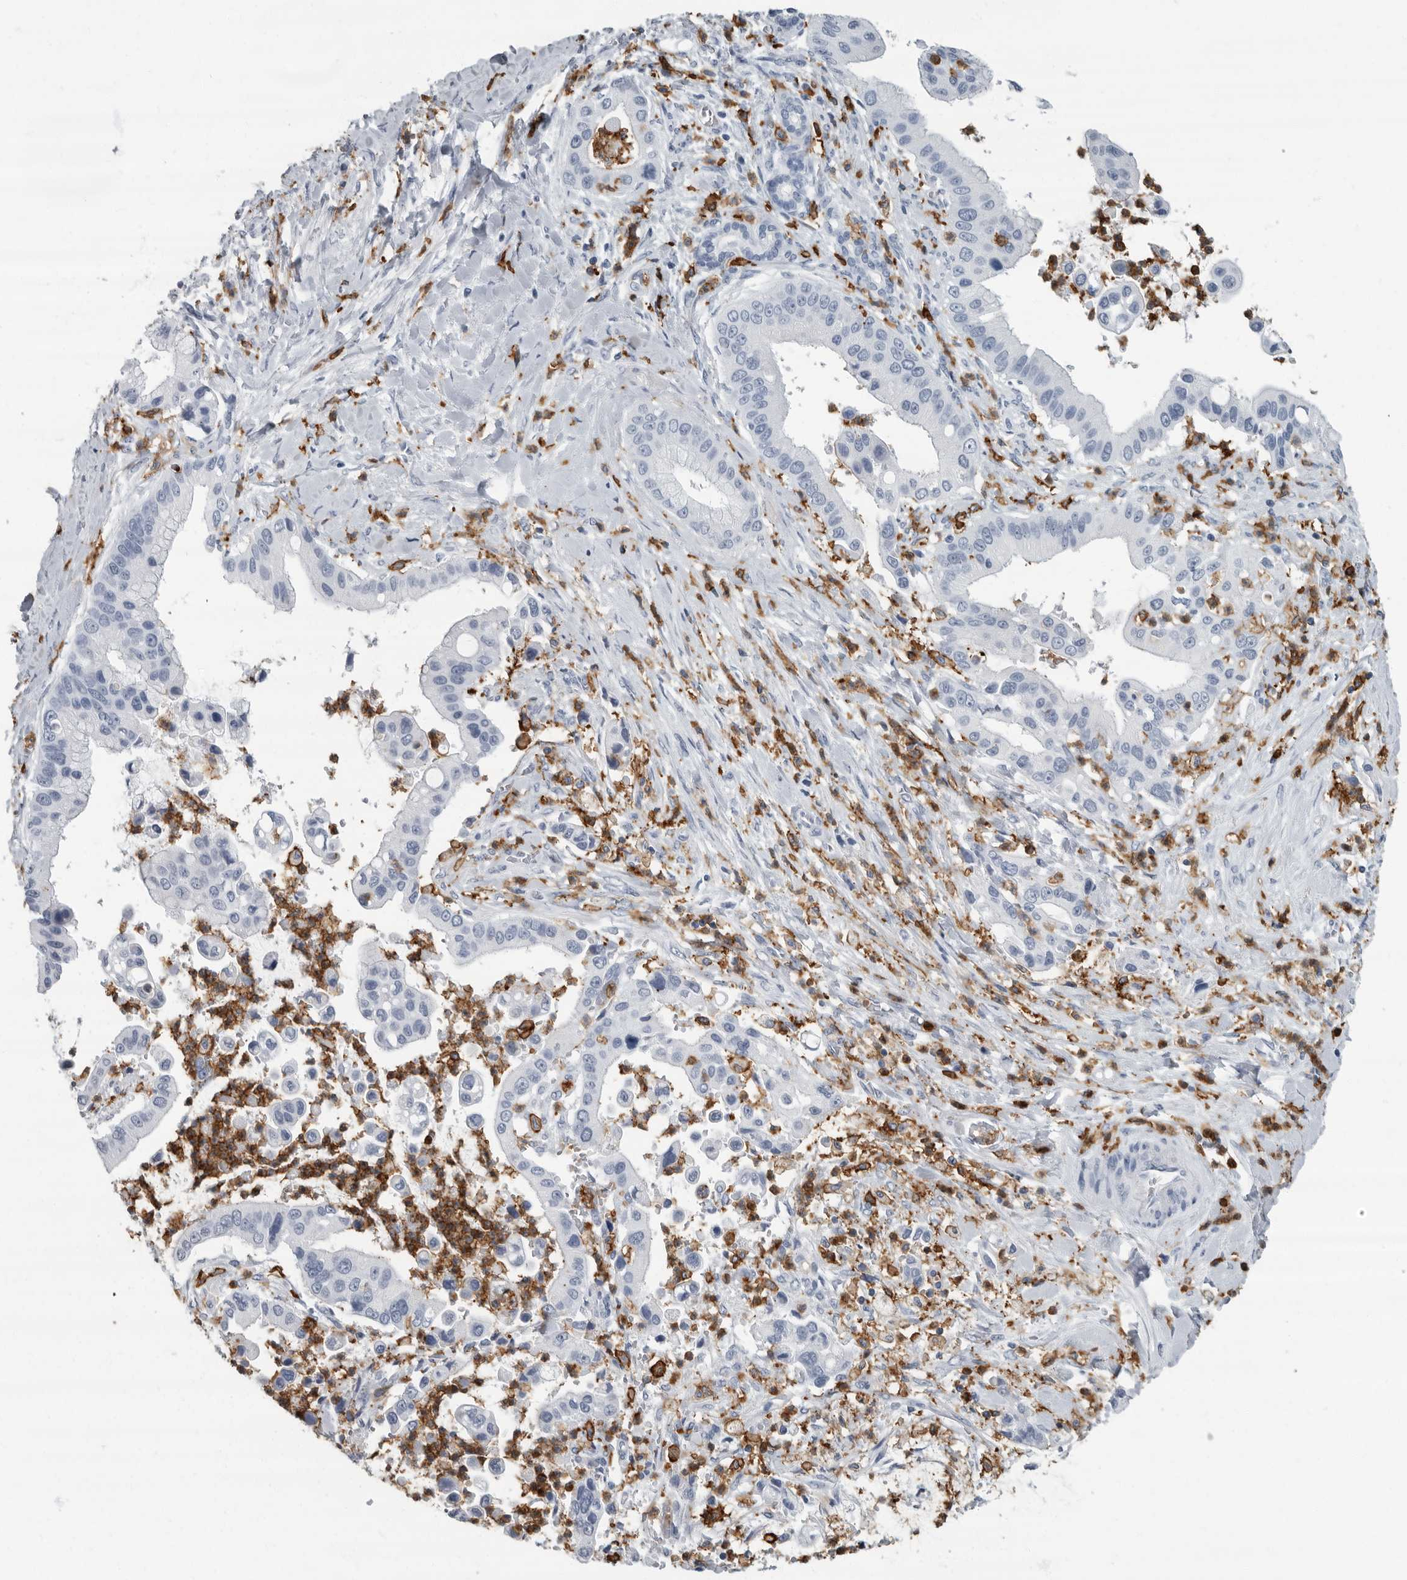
{"staining": {"intensity": "negative", "quantity": "none", "location": "none"}, "tissue": "liver cancer", "cell_type": "Tumor cells", "image_type": "cancer", "snomed": [{"axis": "morphology", "description": "Cholangiocarcinoma"}, {"axis": "topography", "description": "Liver"}], "caption": "This is a micrograph of immunohistochemistry staining of cholangiocarcinoma (liver), which shows no staining in tumor cells. (DAB IHC, high magnification).", "gene": "FCER1G", "patient": {"sex": "female", "age": 54}}